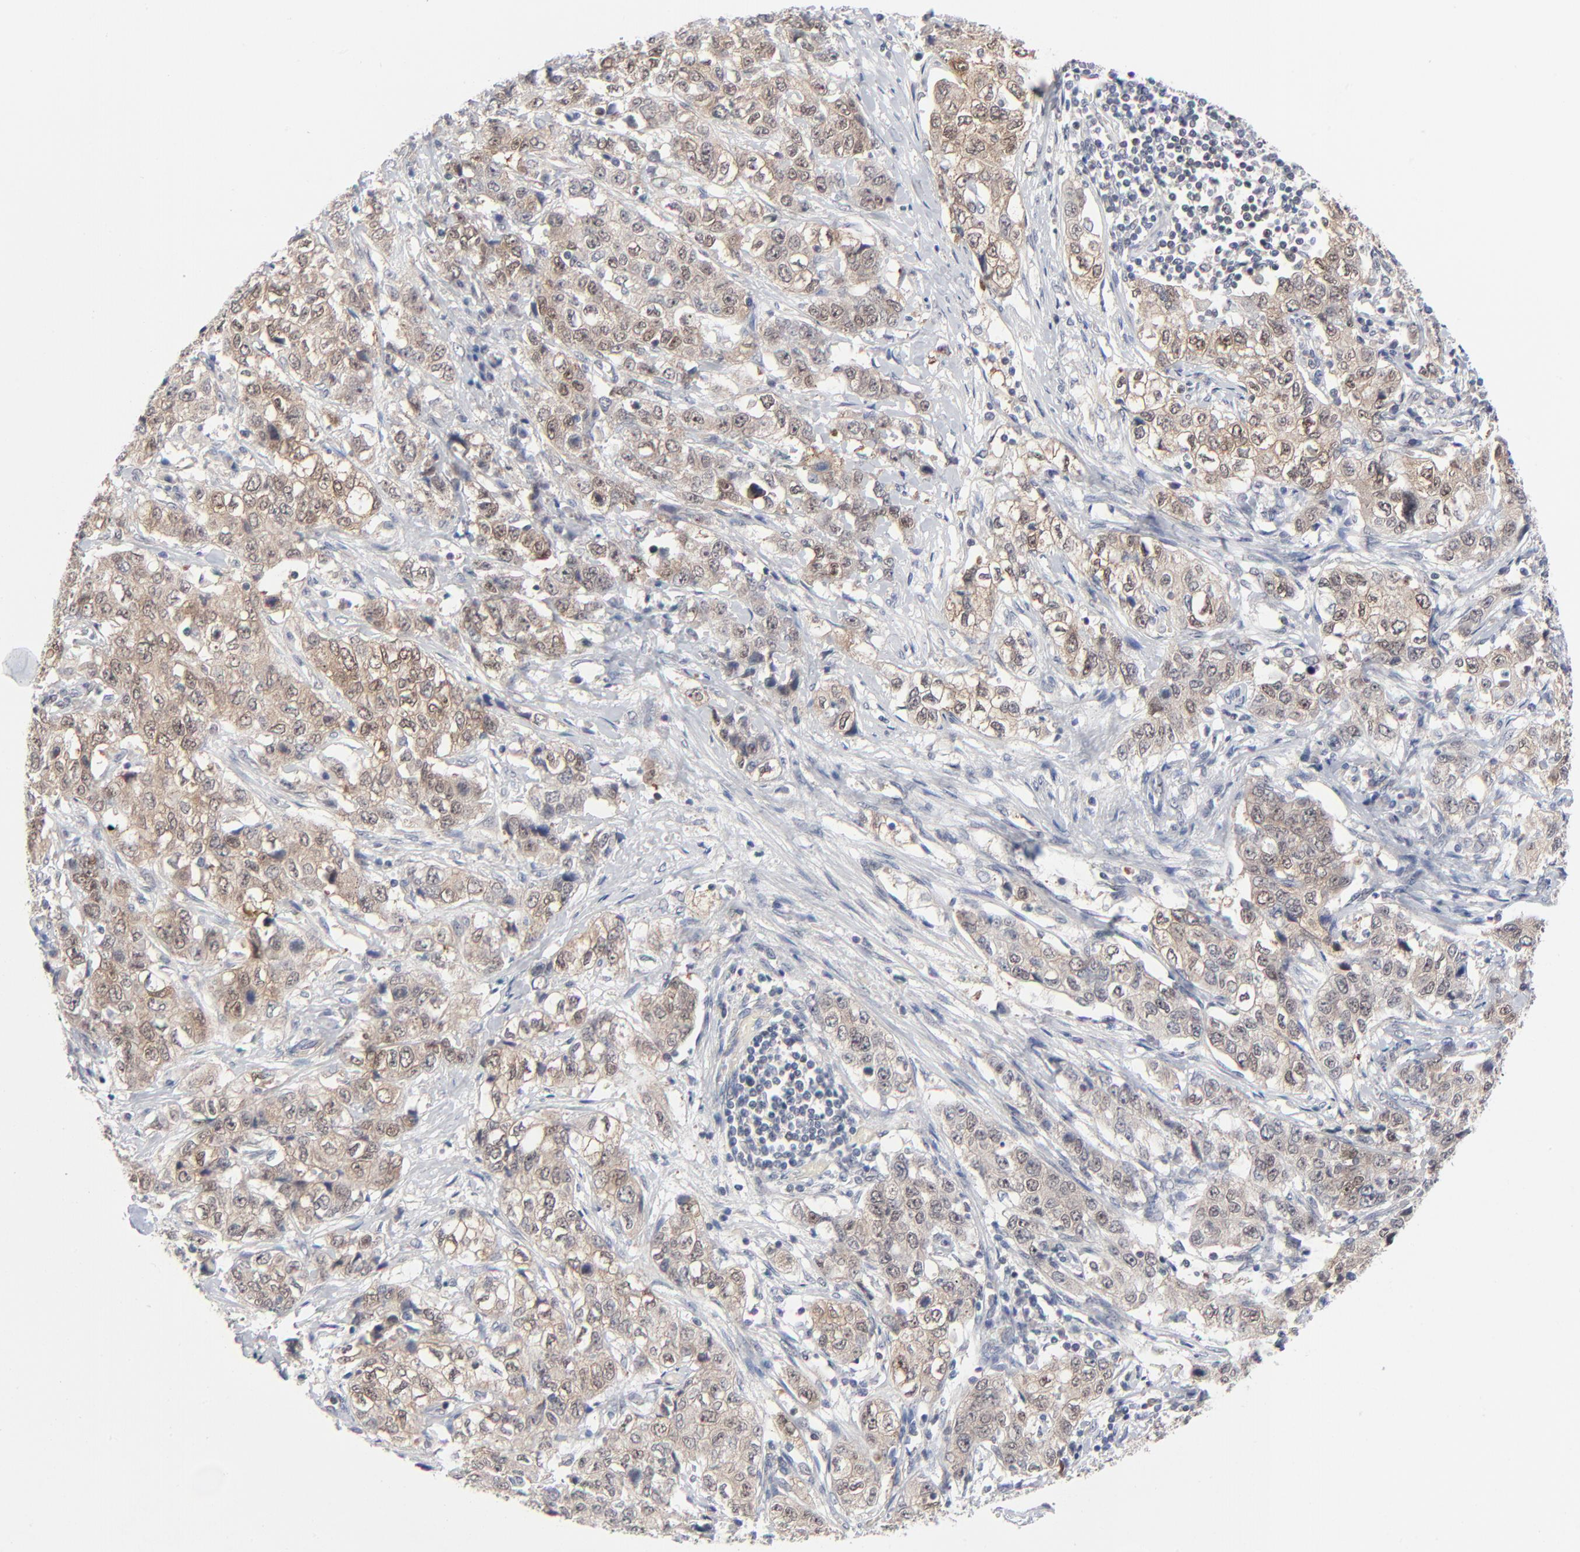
{"staining": {"intensity": "weak", "quantity": ">75%", "location": "cytoplasmic/membranous,nuclear"}, "tissue": "stomach cancer", "cell_type": "Tumor cells", "image_type": "cancer", "snomed": [{"axis": "morphology", "description": "Adenocarcinoma, NOS"}, {"axis": "topography", "description": "Stomach"}], "caption": "Protein staining of stomach cancer tissue reveals weak cytoplasmic/membranous and nuclear positivity in approximately >75% of tumor cells.", "gene": "RPS6KB1", "patient": {"sex": "male", "age": 48}}